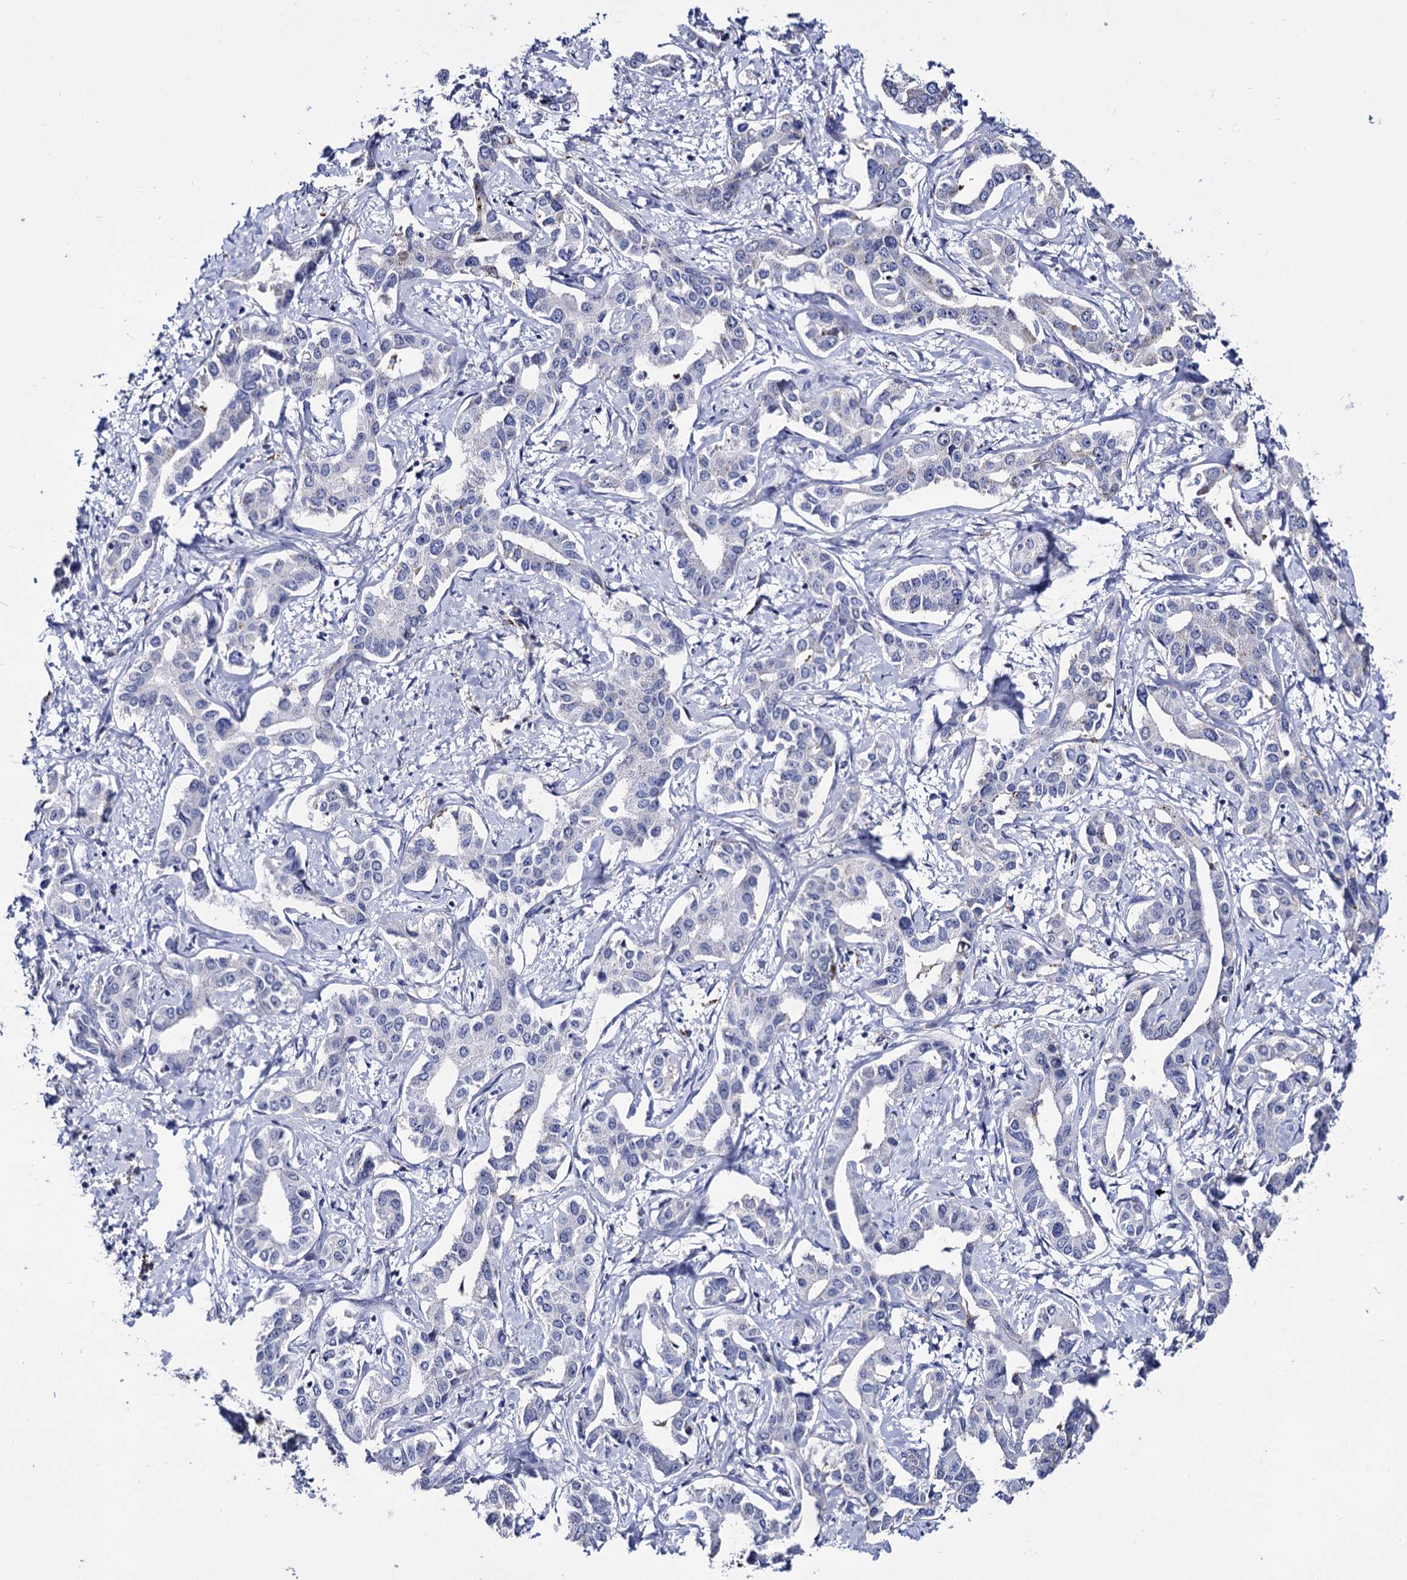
{"staining": {"intensity": "negative", "quantity": "none", "location": "none"}, "tissue": "liver cancer", "cell_type": "Tumor cells", "image_type": "cancer", "snomed": [{"axis": "morphology", "description": "Cholangiocarcinoma"}, {"axis": "topography", "description": "Liver"}], "caption": "Liver cancer stained for a protein using immunohistochemistry reveals no expression tumor cells.", "gene": "MICAL2", "patient": {"sex": "male", "age": 59}}